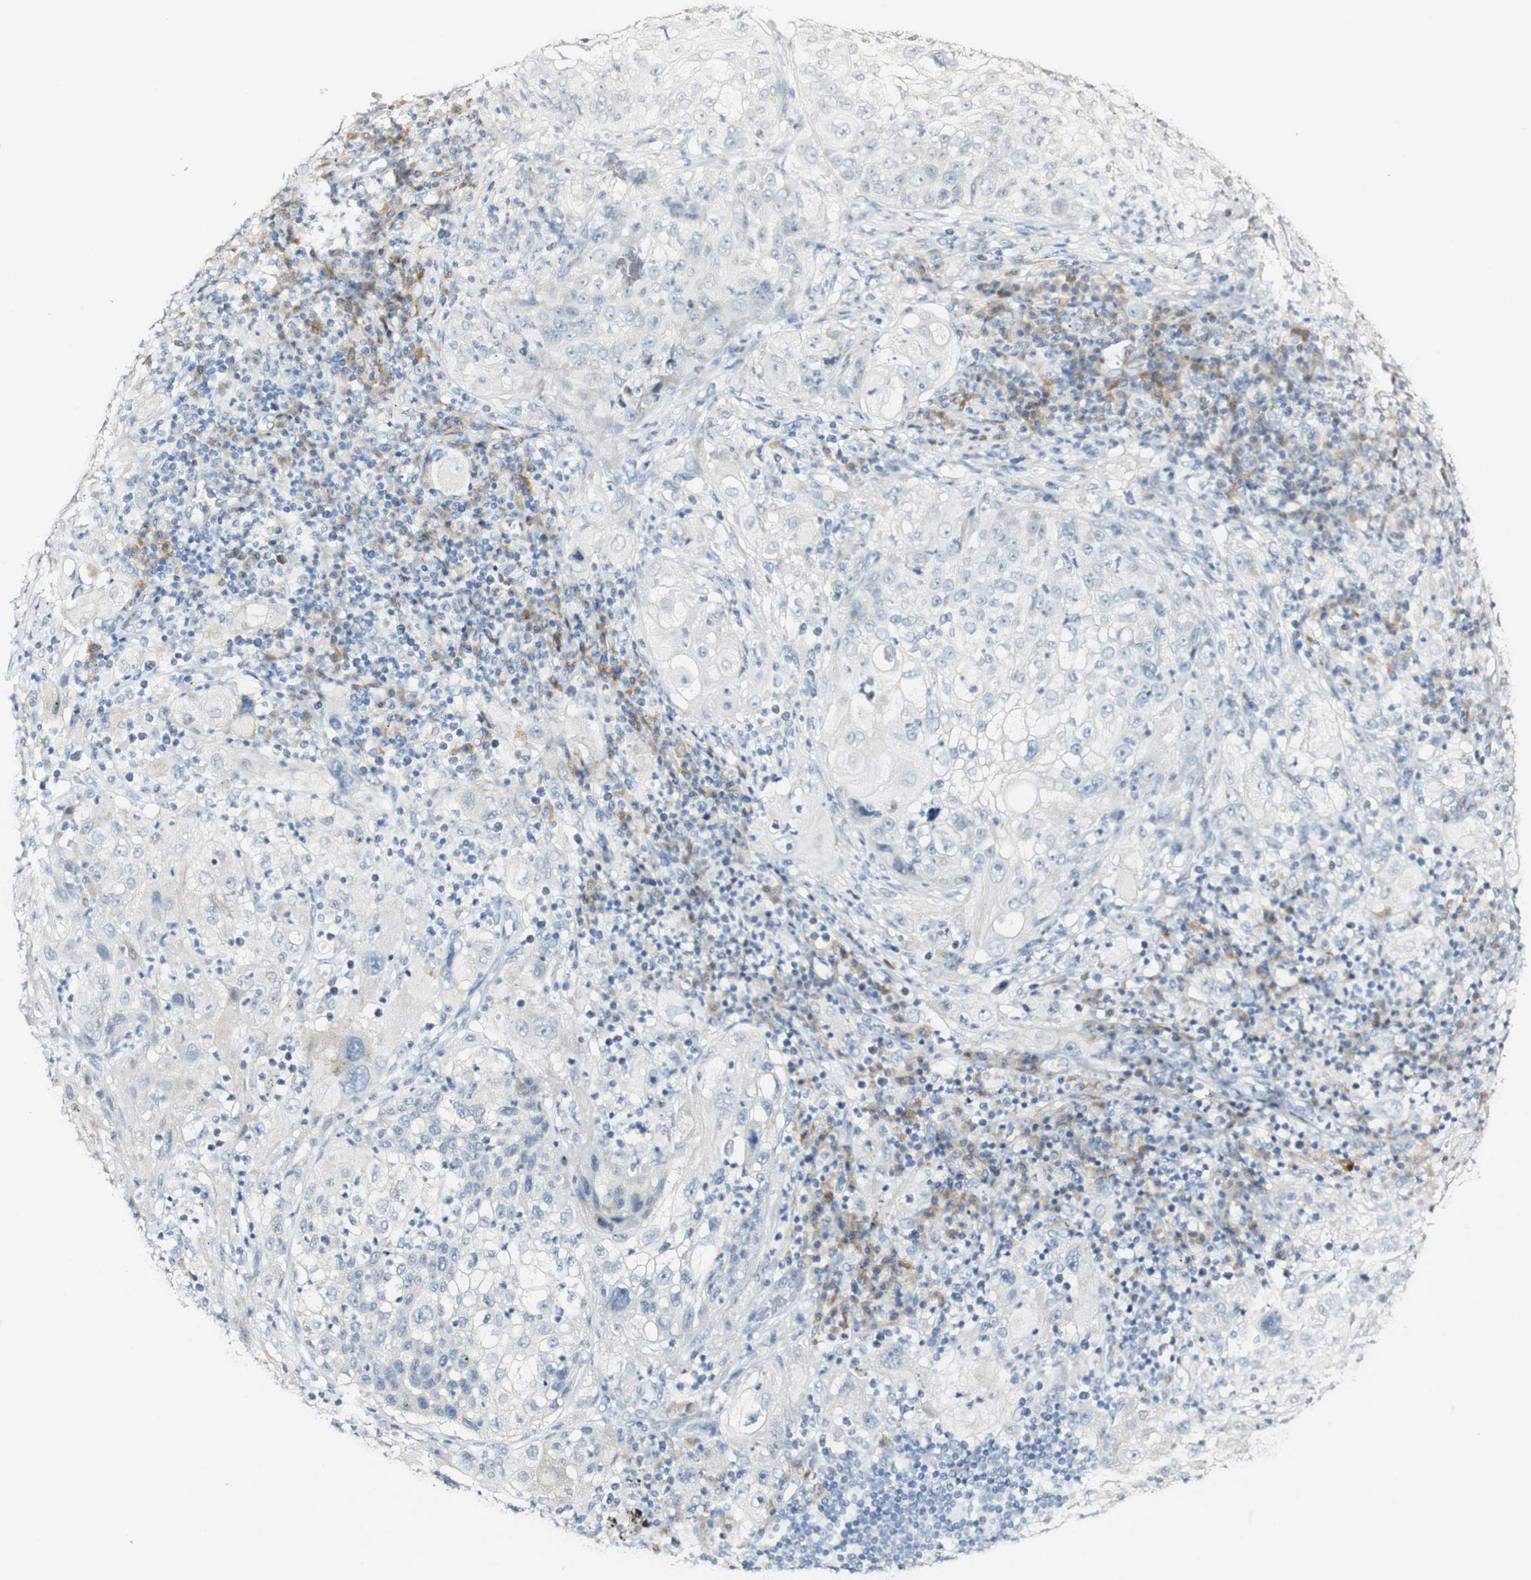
{"staining": {"intensity": "negative", "quantity": "none", "location": "none"}, "tissue": "lung cancer", "cell_type": "Tumor cells", "image_type": "cancer", "snomed": [{"axis": "morphology", "description": "Inflammation, NOS"}, {"axis": "morphology", "description": "Squamous cell carcinoma, NOS"}, {"axis": "topography", "description": "Lymph node"}, {"axis": "topography", "description": "Soft tissue"}, {"axis": "topography", "description": "Lung"}], "caption": "Immunohistochemical staining of human lung squamous cell carcinoma reveals no significant expression in tumor cells. (DAB (3,3'-diaminobenzidine) immunohistochemistry with hematoxylin counter stain).", "gene": "FMO3", "patient": {"sex": "male", "age": 66}}